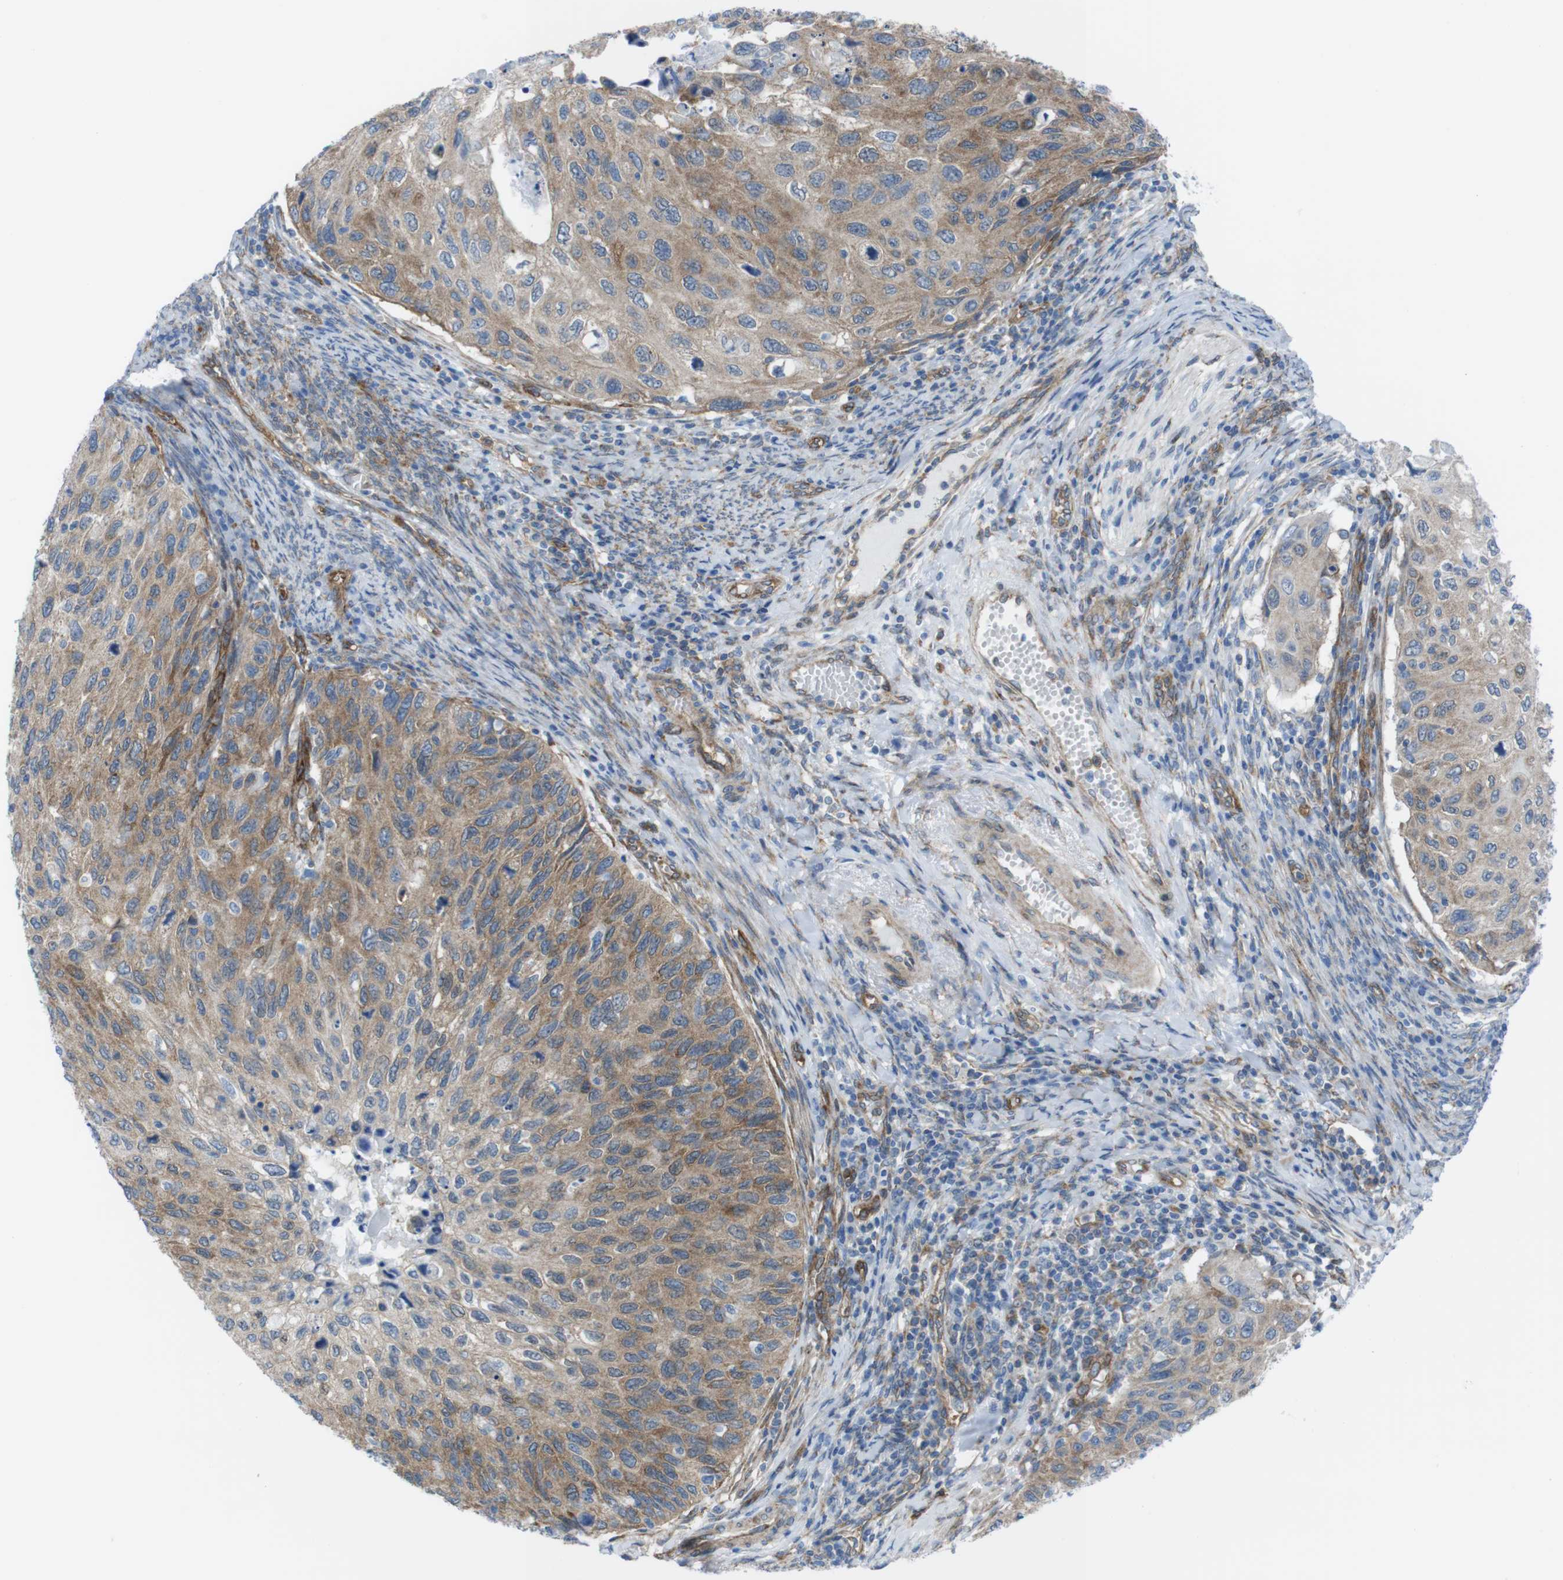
{"staining": {"intensity": "moderate", "quantity": ">75%", "location": "cytoplasmic/membranous"}, "tissue": "cervical cancer", "cell_type": "Tumor cells", "image_type": "cancer", "snomed": [{"axis": "morphology", "description": "Squamous cell carcinoma, NOS"}, {"axis": "topography", "description": "Cervix"}], "caption": "Approximately >75% of tumor cells in human cervical squamous cell carcinoma exhibit moderate cytoplasmic/membranous protein staining as visualized by brown immunohistochemical staining.", "gene": "DIAPH2", "patient": {"sex": "female", "age": 70}}